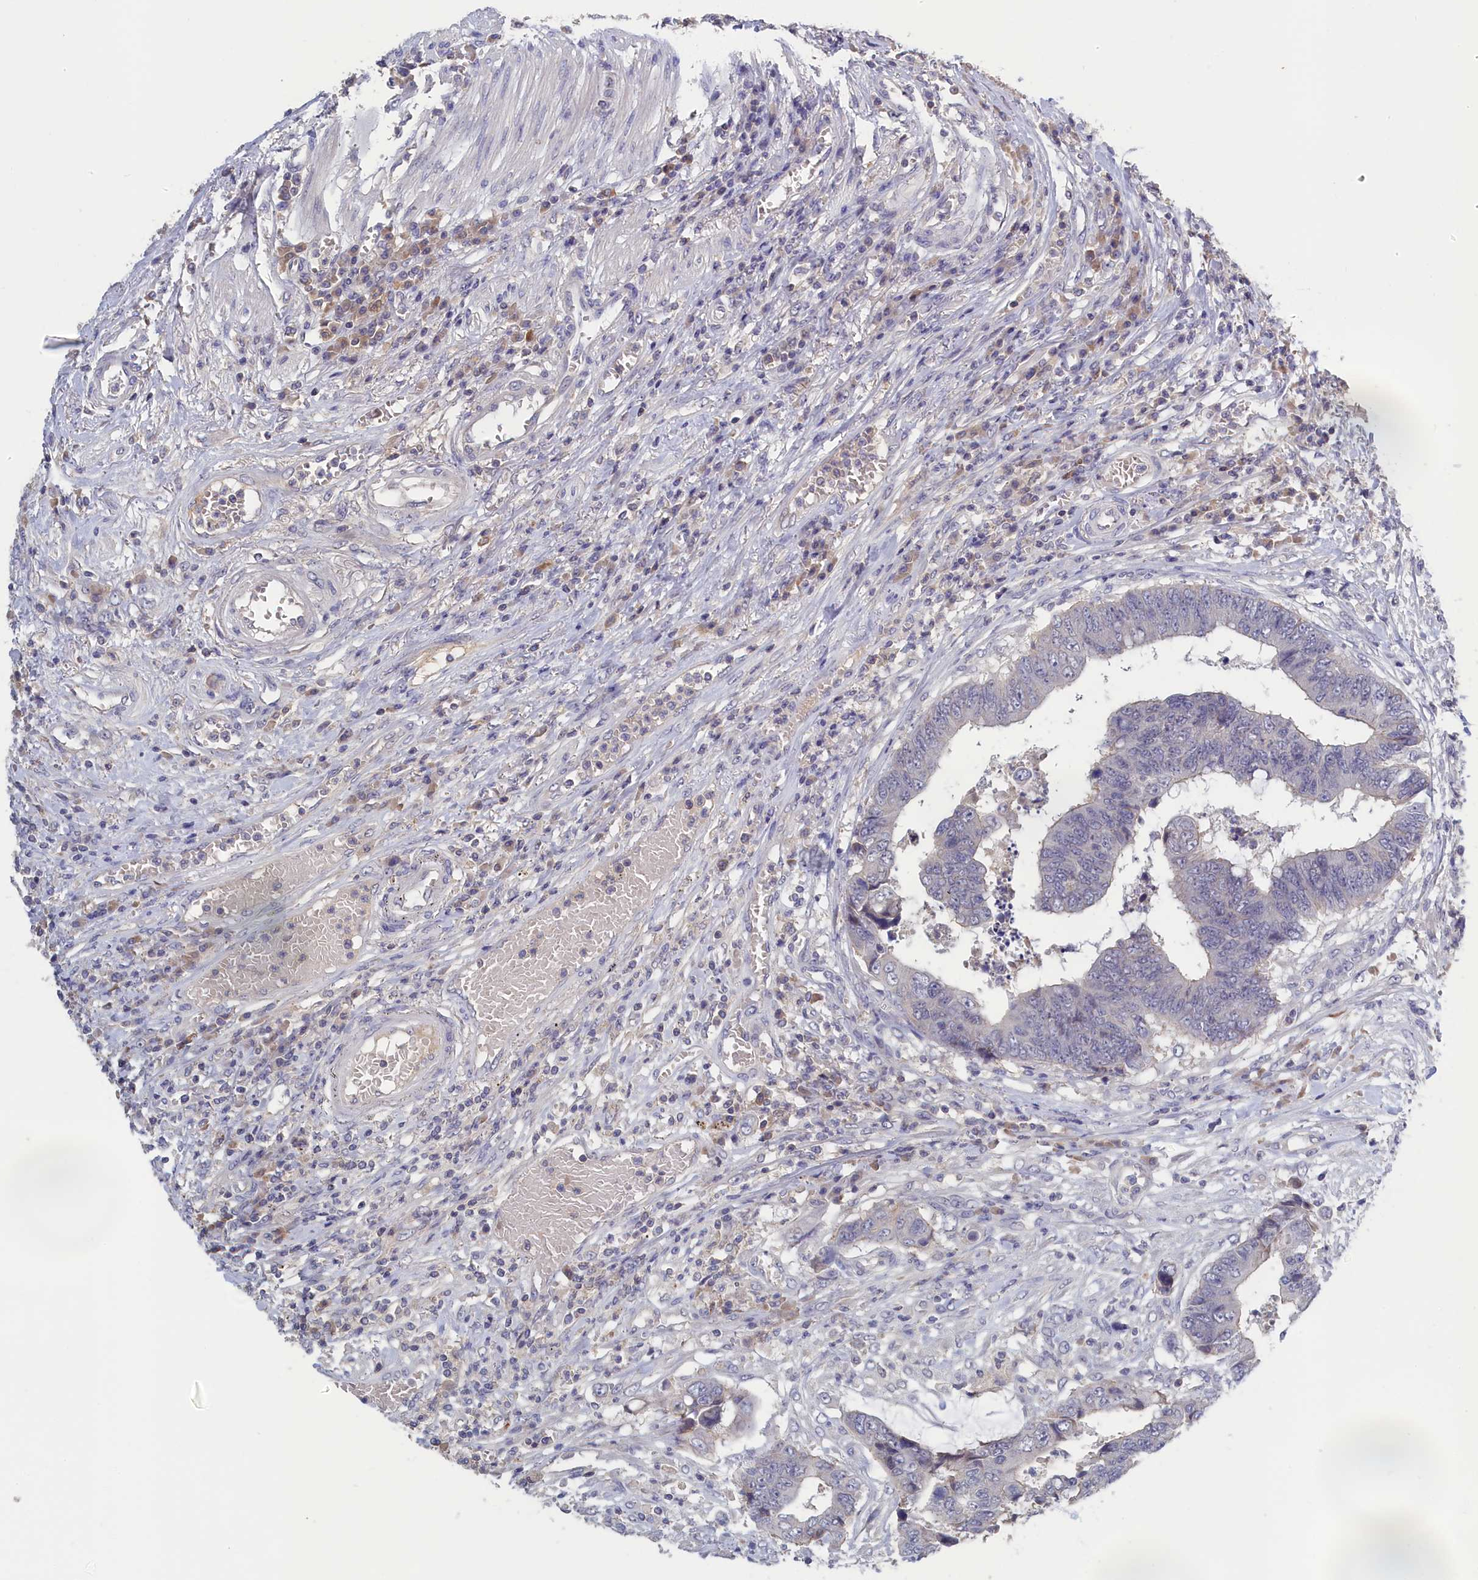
{"staining": {"intensity": "negative", "quantity": "none", "location": "none"}, "tissue": "colorectal cancer", "cell_type": "Tumor cells", "image_type": "cancer", "snomed": [{"axis": "morphology", "description": "Adenocarcinoma, NOS"}, {"axis": "topography", "description": "Rectum"}], "caption": "The image displays no staining of tumor cells in colorectal cancer.", "gene": "CELF5", "patient": {"sex": "male", "age": 84}}